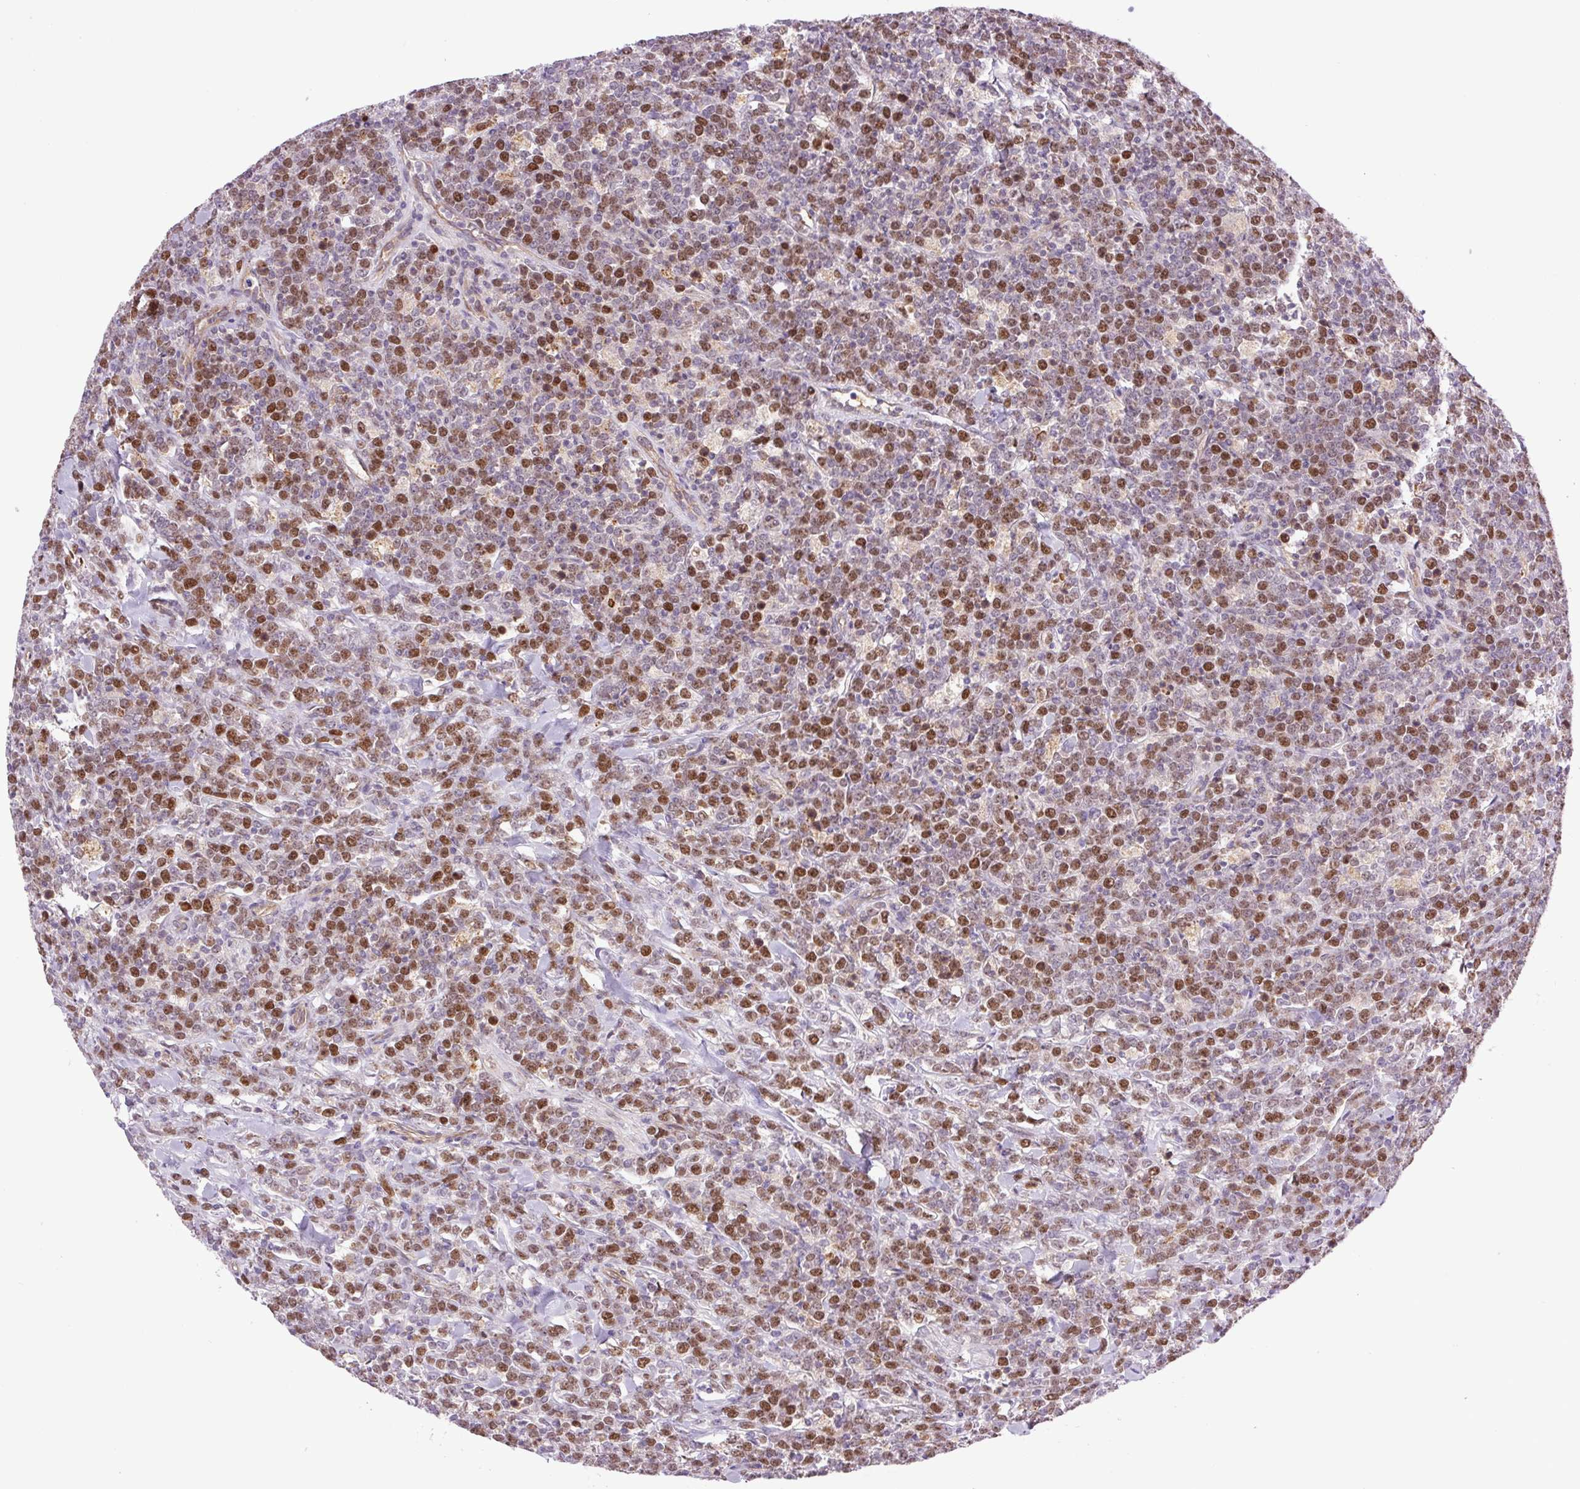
{"staining": {"intensity": "moderate", "quantity": ">75%", "location": "nuclear"}, "tissue": "lymphoma", "cell_type": "Tumor cells", "image_type": "cancer", "snomed": [{"axis": "morphology", "description": "Malignant lymphoma, non-Hodgkin's type, High grade"}, {"axis": "topography", "description": "Small intestine"}], "caption": "DAB immunohistochemical staining of human malignant lymphoma, non-Hodgkin's type (high-grade) demonstrates moderate nuclear protein staining in approximately >75% of tumor cells. Nuclei are stained in blue.", "gene": "KIFC1", "patient": {"sex": "male", "age": 8}}